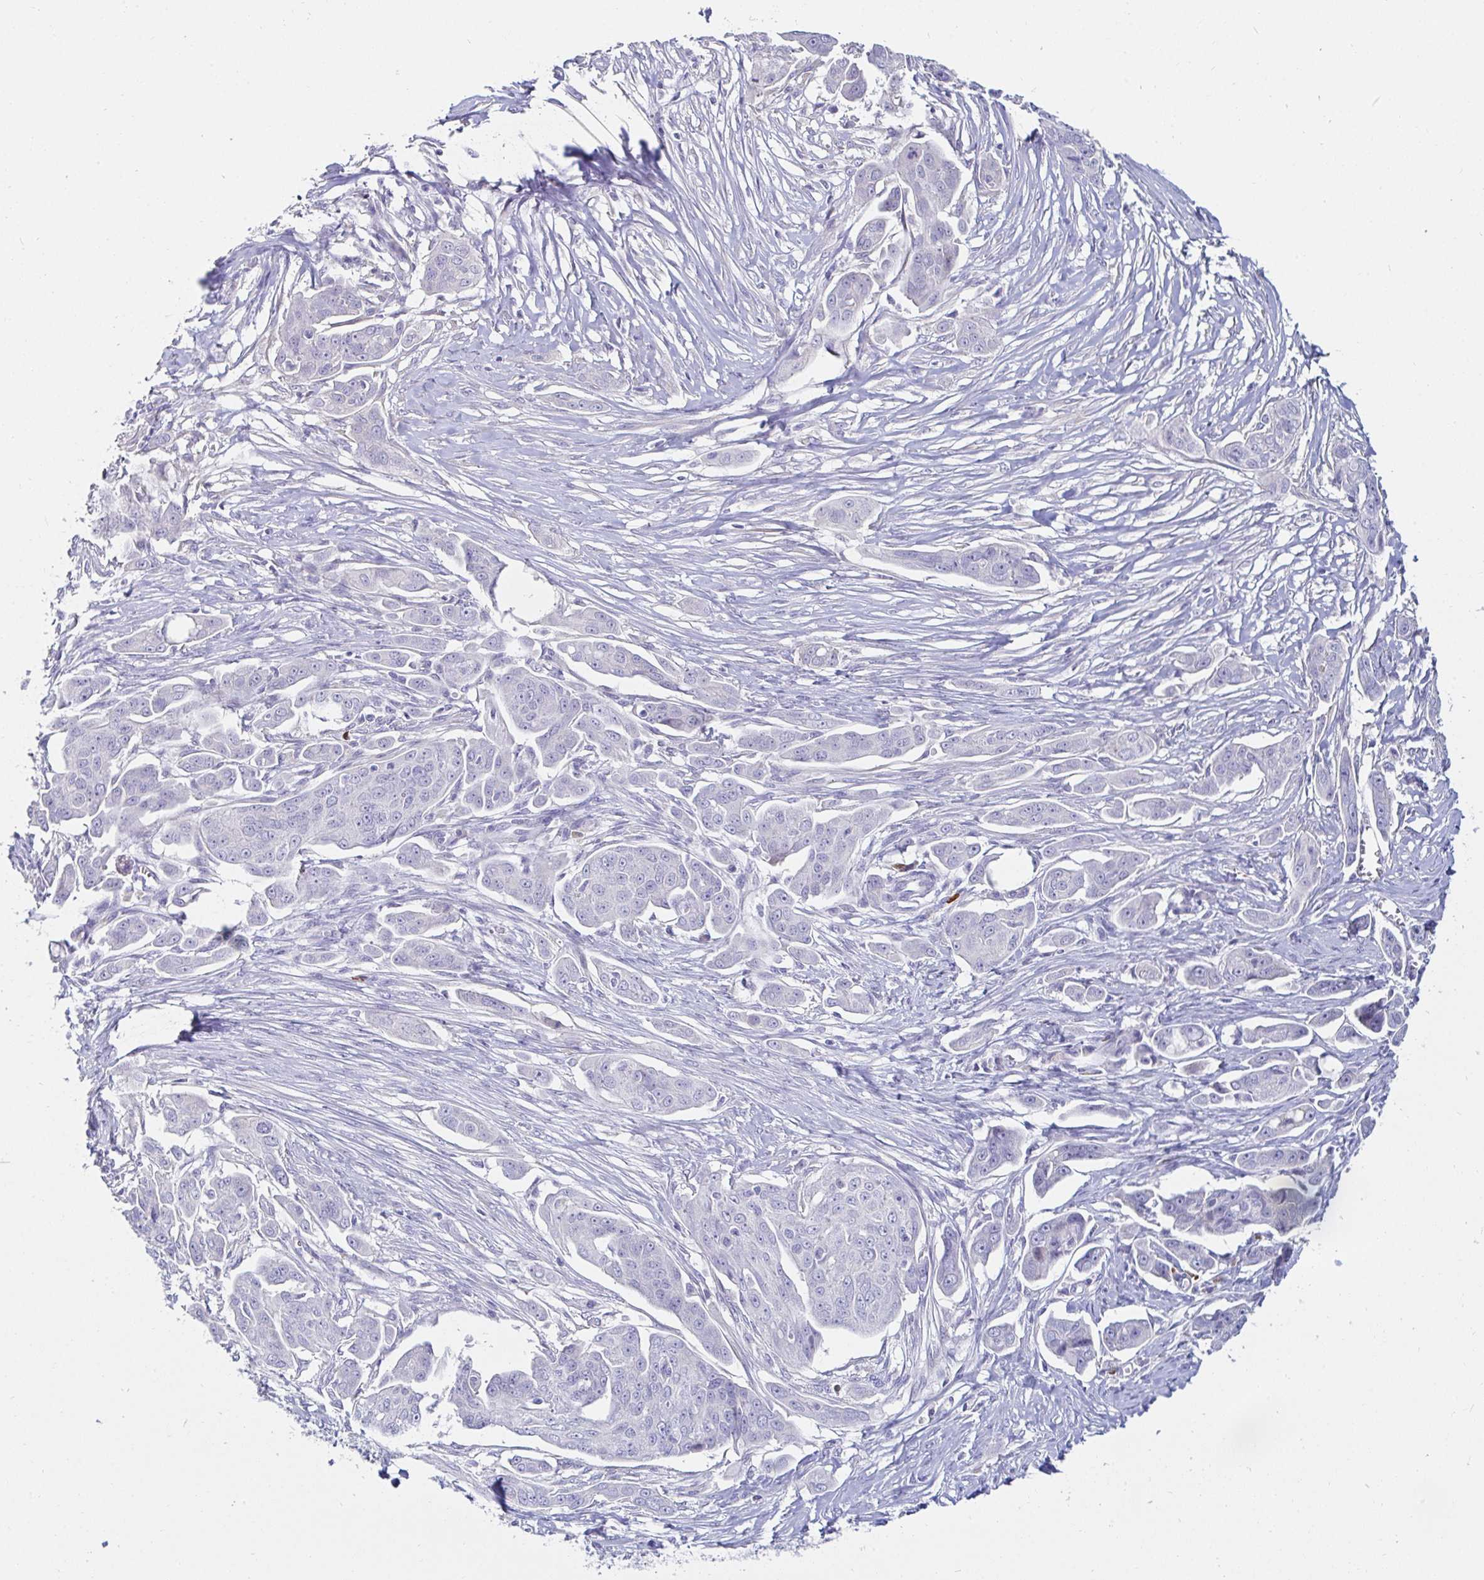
{"staining": {"intensity": "negative", "quantity": "none", "location": "none"}, "tissue": "ovarian cancer", "cell_type": "Tumor cells", "image_type": "cancer", "snomed": [{"axis": "morphology", "description": "Carcinoma, endometroid"}, {"axis": "topography", "description": "Ovary"}], "caption": "This is an immunohistochemistry histopathology image of endometroid carcinoma (ovarian). There is no staining in tumor cells.", "gene": "C4orf17", "patient": {"sex": "female", "age": 70}}